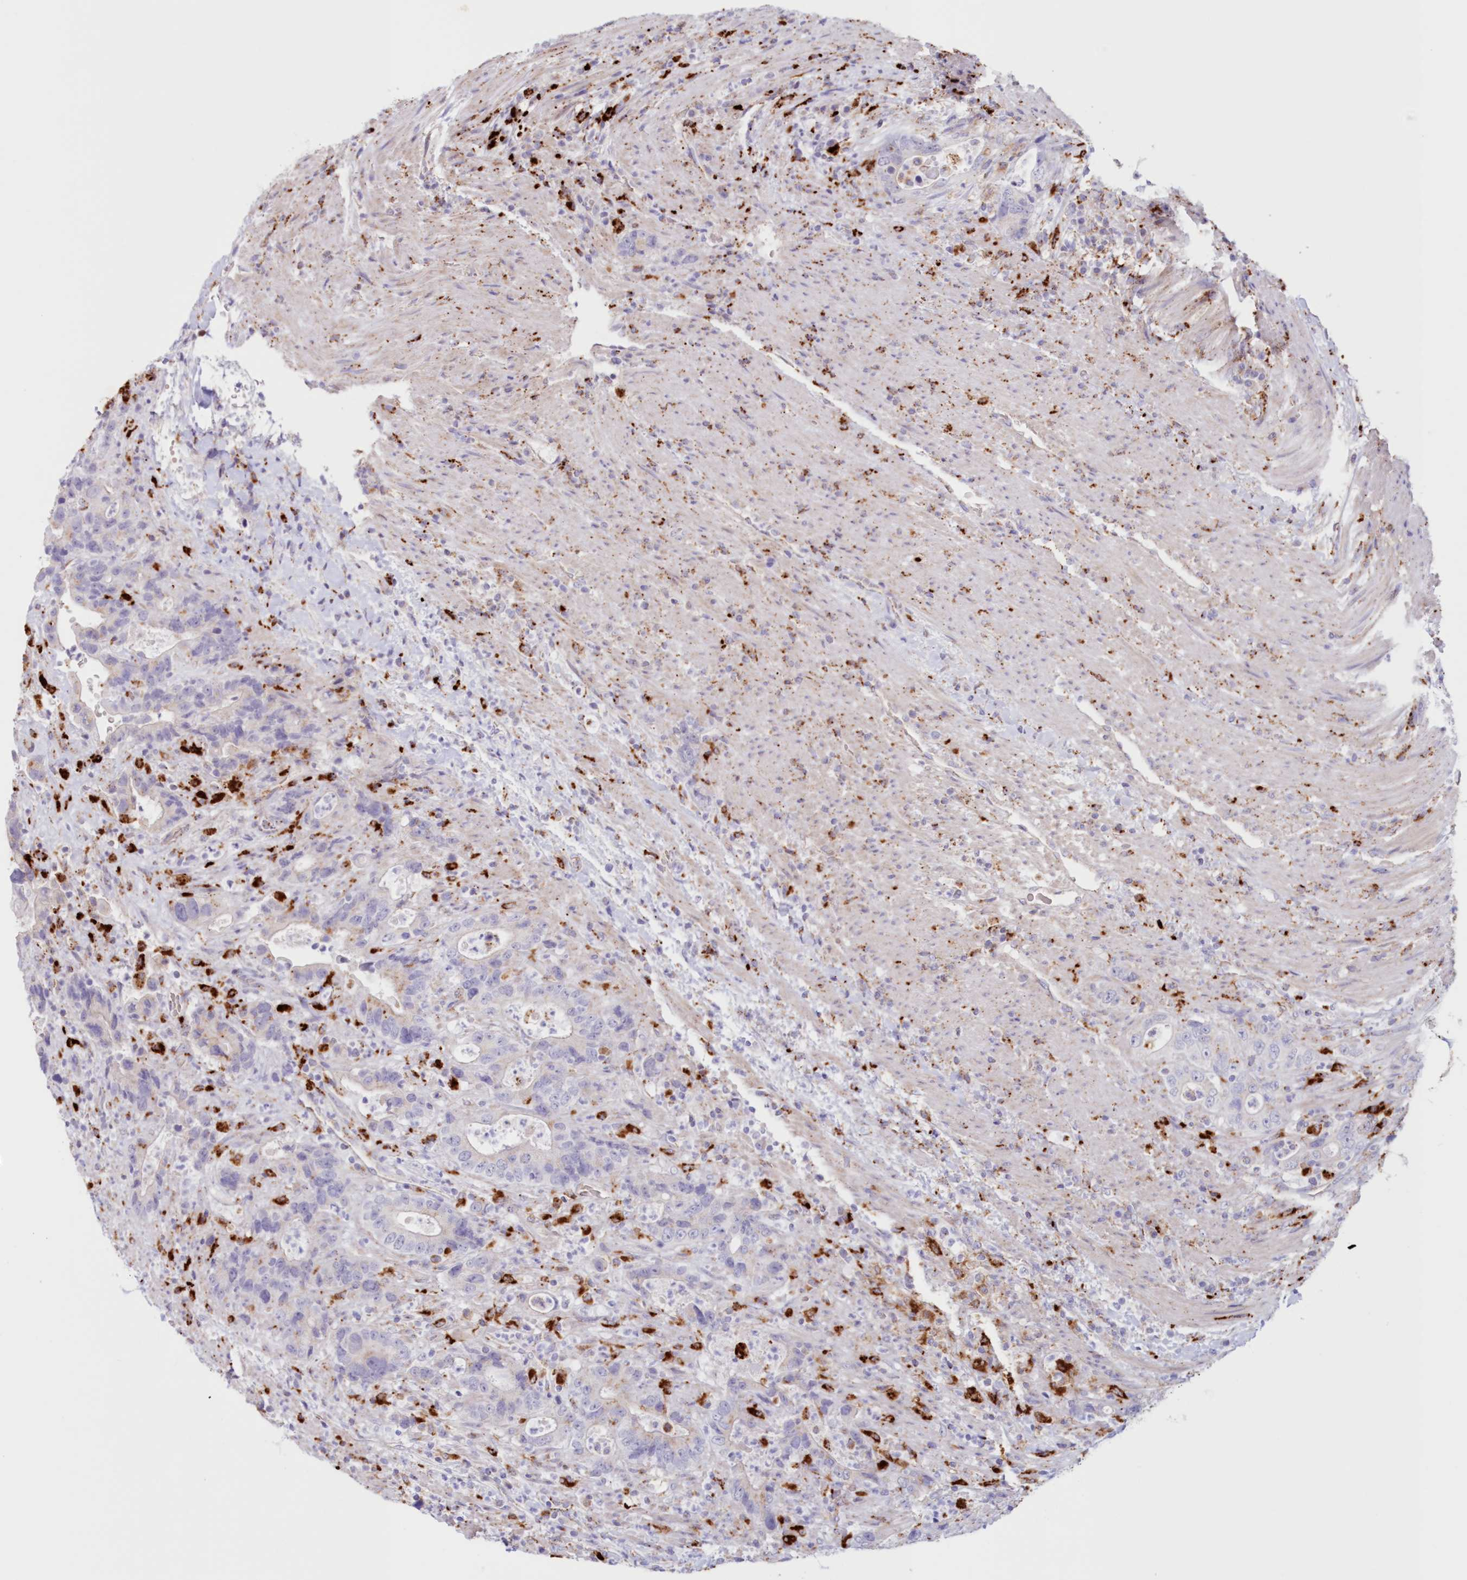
{"staining": {"intensity": "negative", "quantity": "none", "location": "none"}, "tissue": "colorectal cancer", "cell_type": "Tumor cells", "image_type": "cancer", "snomed": [{"axis": "morphology", "description": "Adenocarcinoma, NOS"}, {"axis": "topography", "description": "Colon"}], "caption": "A micrograph of colorectal adenocarcinoma stained for a protein exhibits no brown staining in tumor cells.", "gene": "TPP1", "patient": {"sex": "female", "age": 75}}